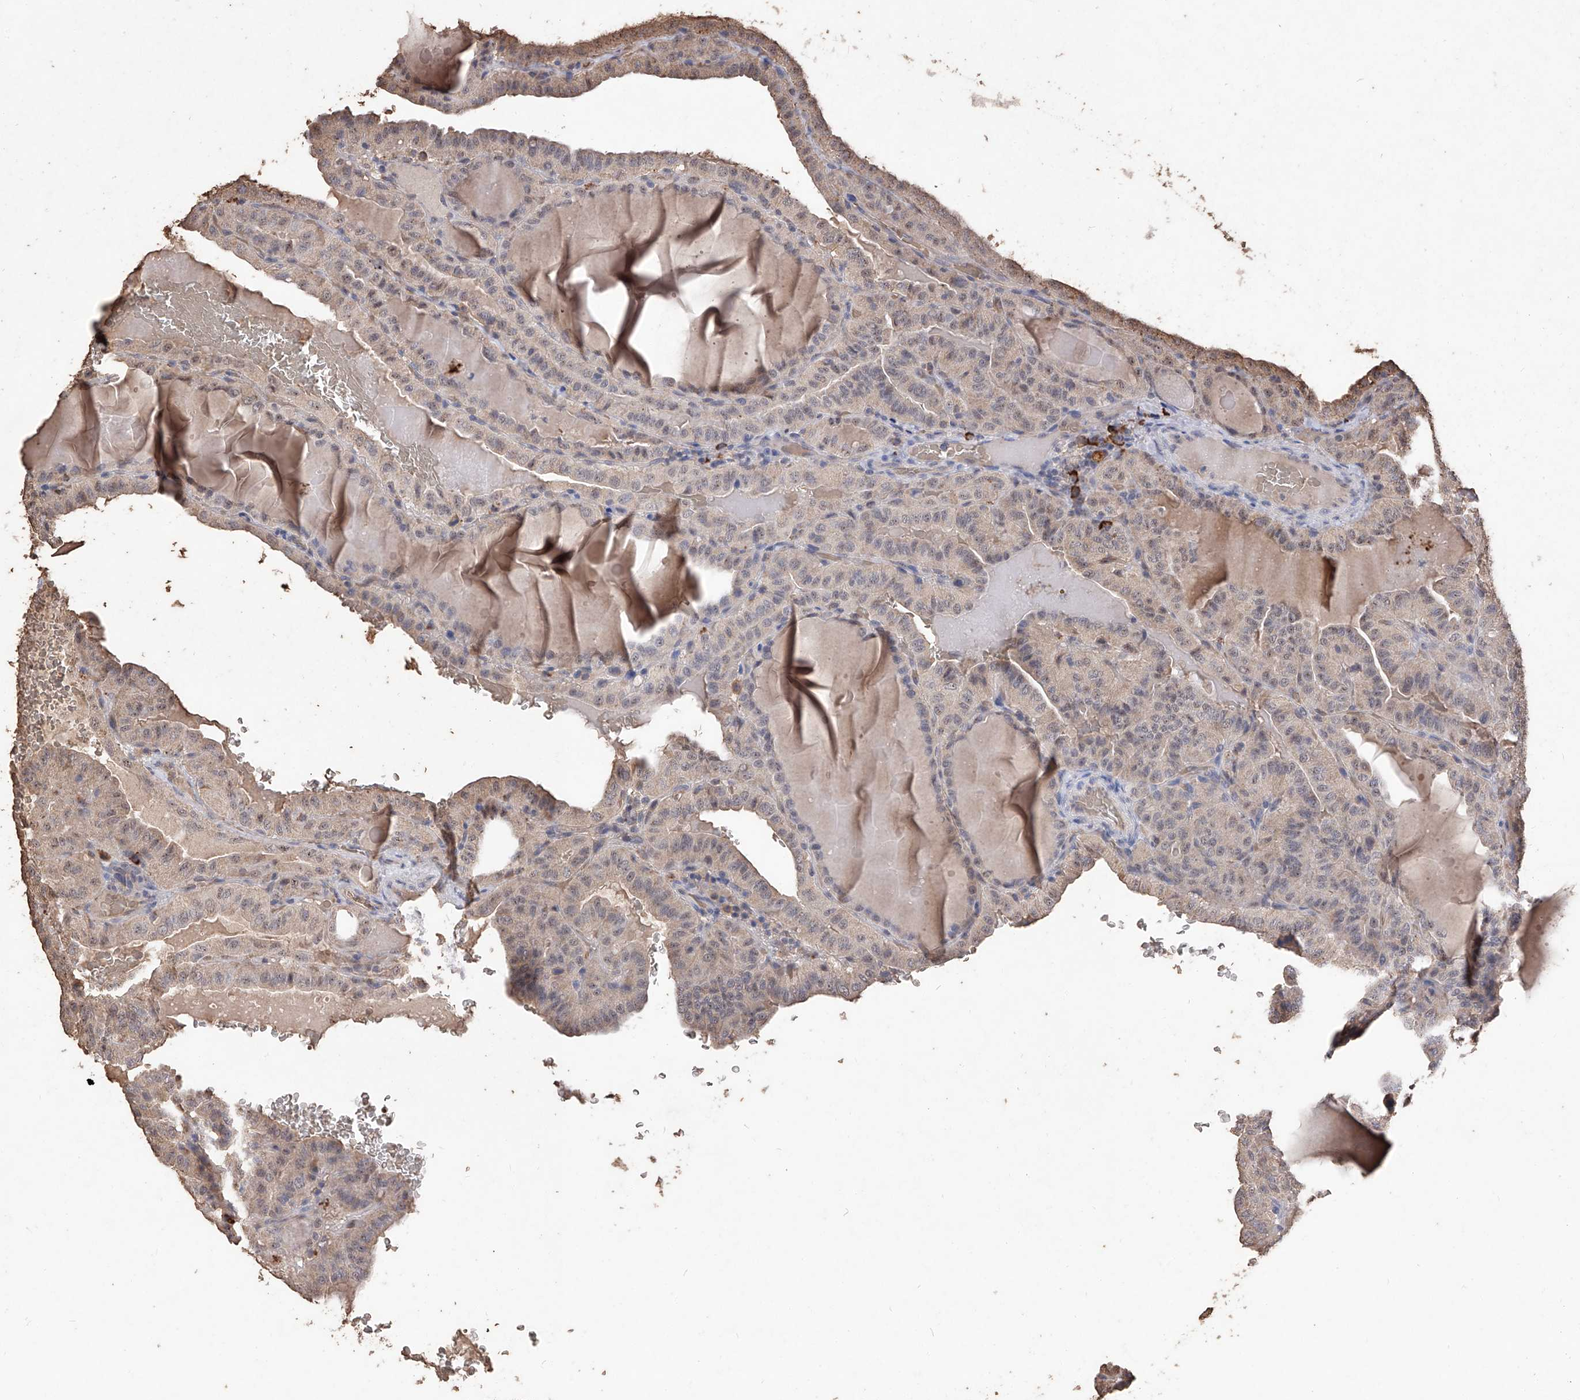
{"staining": {"intensity": "moderate", "quantity": ">75%", "location": "cytoplasmic/membranous"}, "tissue": "thyroid cancer", "cell_type": "Tumor cells", "image_type": "cancer", "snomed": [{"axis": "morphology", "description": "Papillary adenocarcinoma, NOS"}, {"axis": "topography", "description": "Thyroid gland"}], "caption": "Protein expression analysis of human thyroid cancer reveals moderate cytoplasmic/membranous expression in about >75% of tumor cells. Immunohistochemistry stains the protein in brown and the nuclei are stained blue.", "gene": "EML1", "patient": {"sex": "male", "age": 77}}